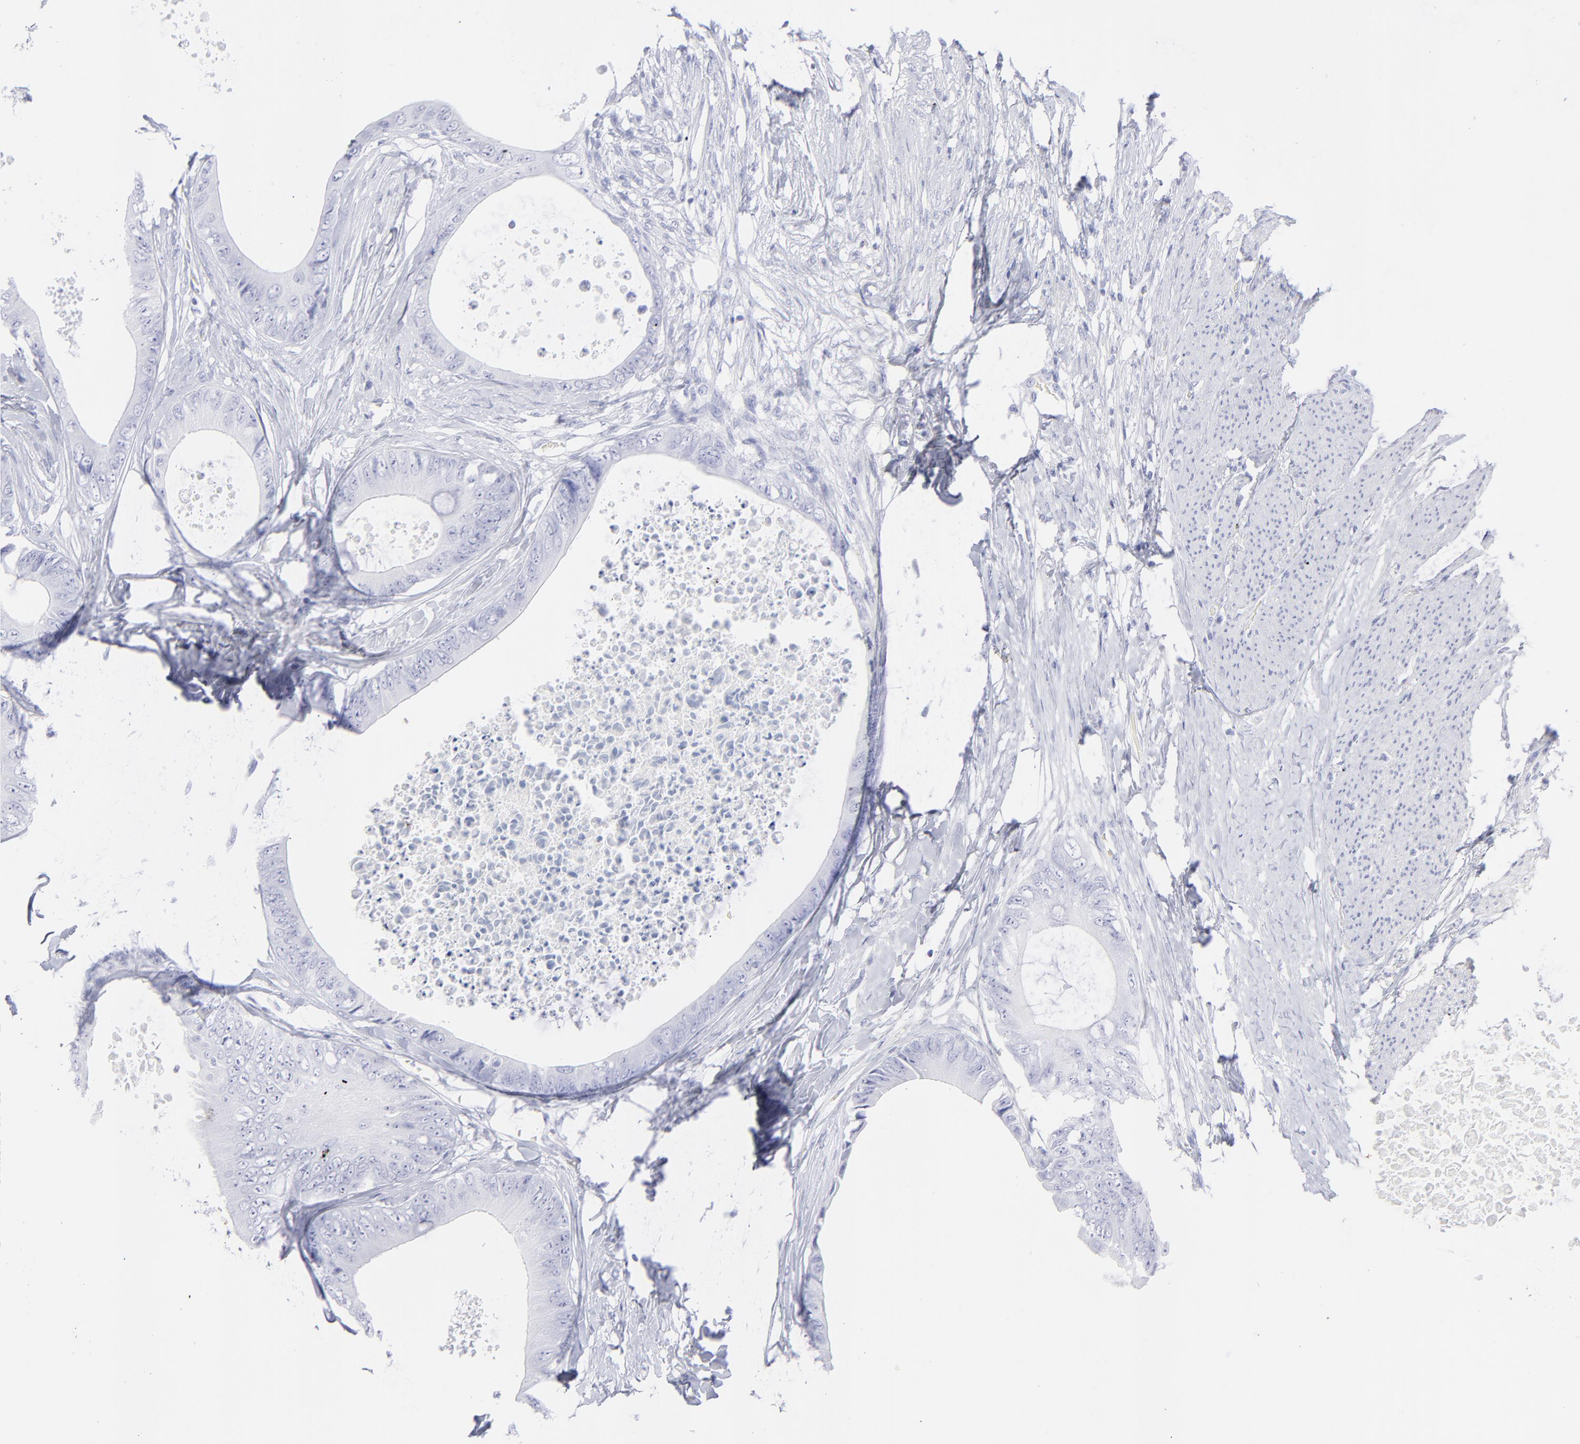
{"staining": {"intensity": "negative", "quantity": "none", "location": "none"}, "tissue": "colorectal cancer", "cell_type": "Tumor cells", "image_type": "cancer", "snomed": [{"axis": "morphology", "description": "Normal tissue, NOS"}, {"axis": "morphology", "description": "Adenocarcinoma, NOS"}, {"axis": "topography", "description": "Rectum"}, {"axis": "topography", "description": "Peripheral nerve tissue"}], "caption": "Protein analysis of colorectal cancer (adenocarcinoma) exhibits no significant staining in tumor cells.", "gene": "F13B", "patient": {"sex": "female", "age": 77}}